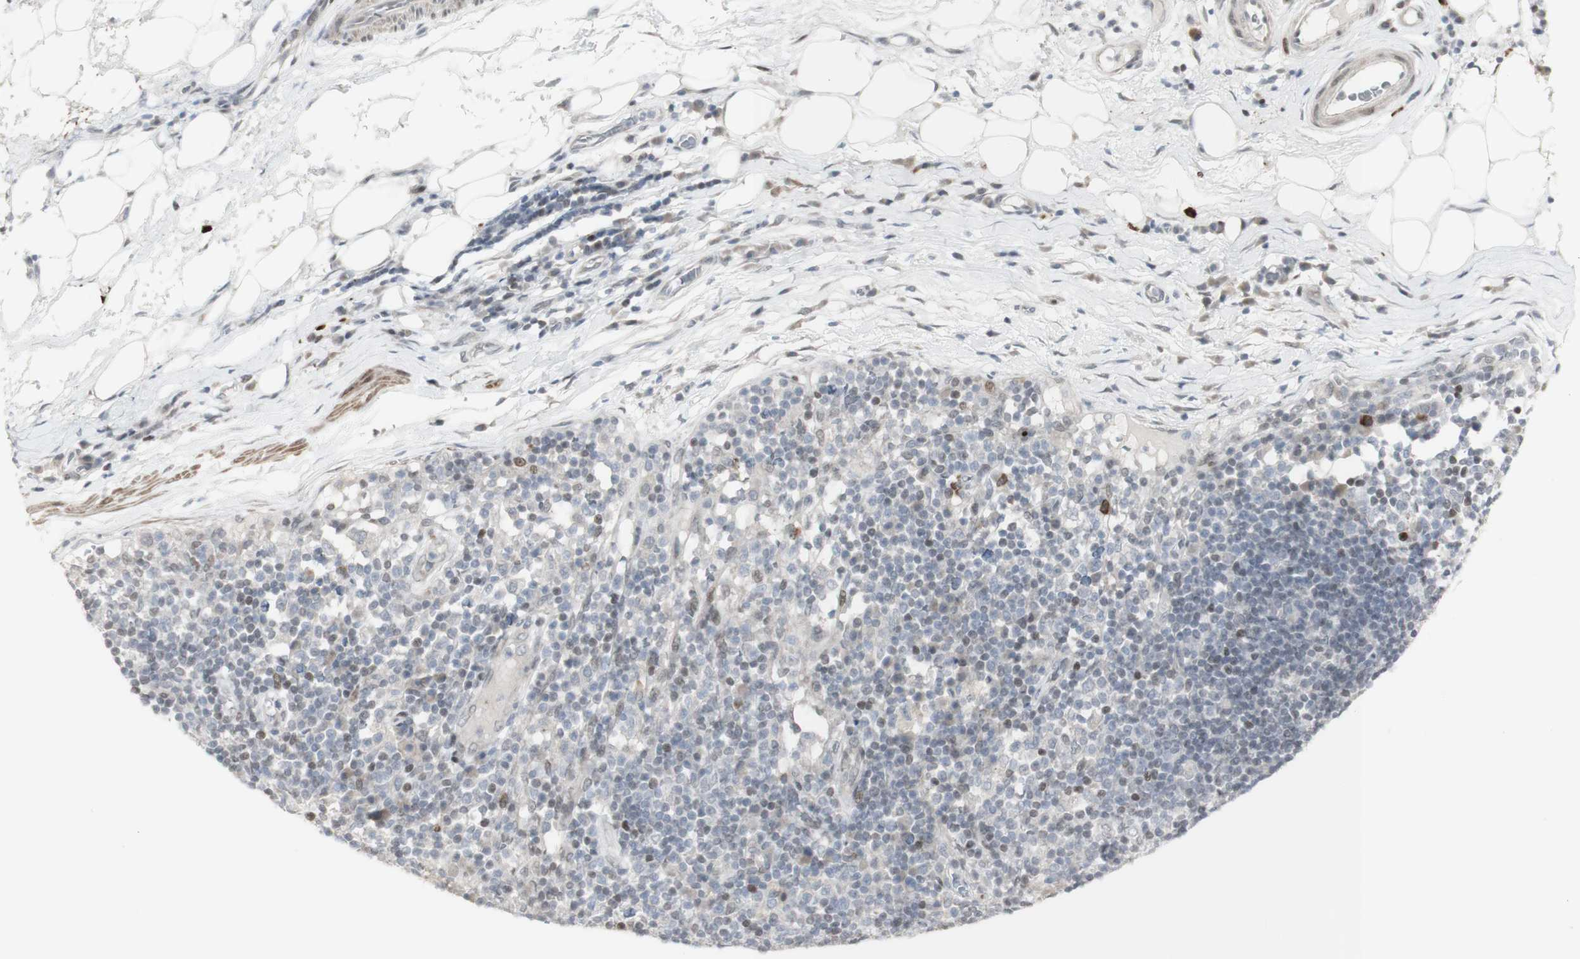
{"staining": {"intensity": "negative", "quantity": "none", "location": "none"}, "tissue": "adipose tissue", "cell_type": "Adipocytes", "image_type": "normal", "snomed": [{"axis": "morphology", "description": "Normal tissue, NOS"}, {"axis": "morphology", "description": "Adenocarcinoma, NOS"}, {"axis": "topography", "description": "Esophagus"}], "caption": "IHC histopathology image of benign adipose tissue: human adipose tissue stained with DAB (3,3'-diaminobenzidine) demonstrates no significant protein positivity in adipocytes.", "gene": "C1orf116", "patient": {"sex": "male", "age": 62}}